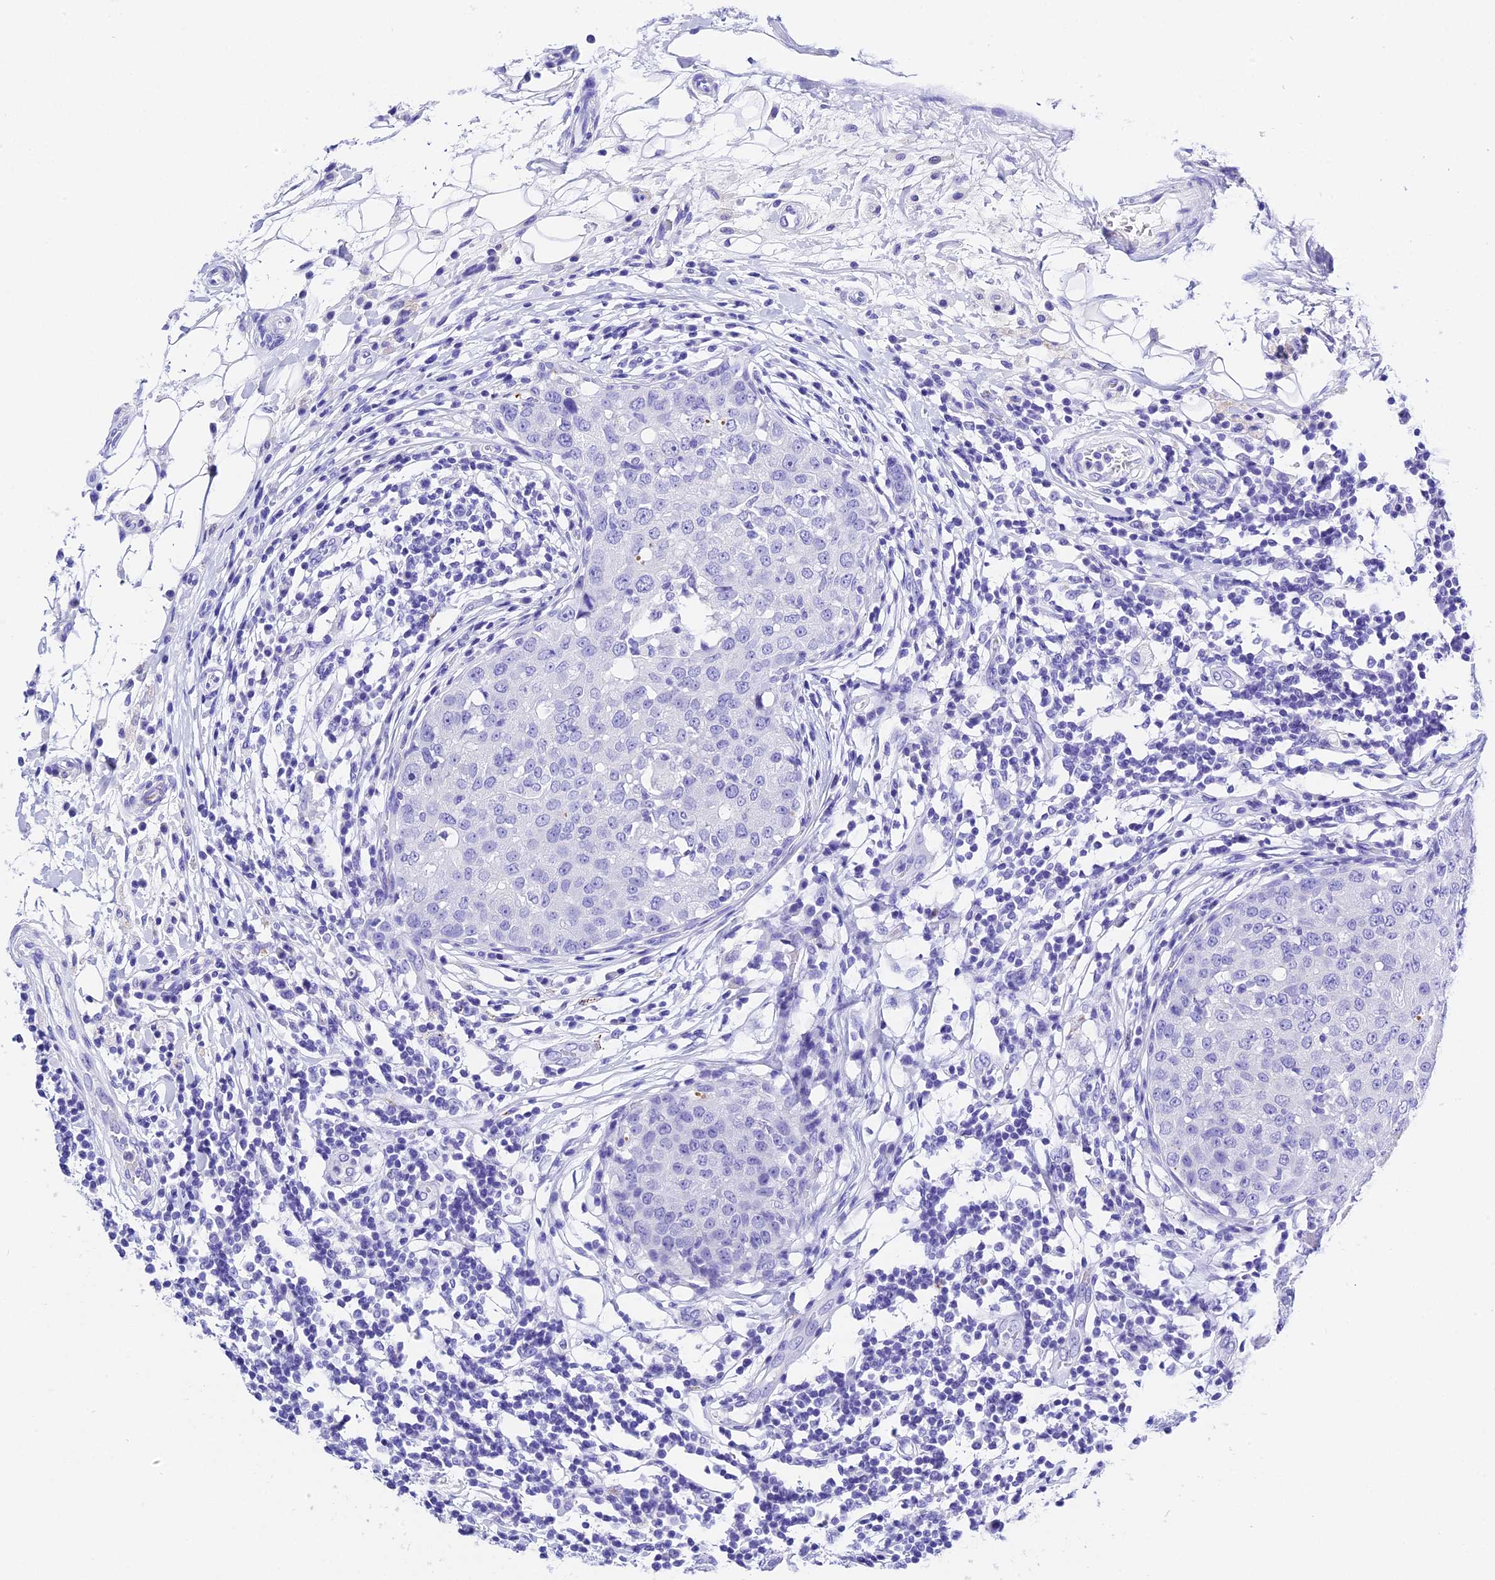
{"staining": {"intensity": "negative", "quantity": "none", "location": "none"}, "tissue": "breast cancer", "cell_type": "Tumor cells", "image_type": "cancer", "snomed": [{"axis": "morphology", "description": "Duct carcinoma"}, {"axis": "topography", "description": "Breast"}], "caption": "Breast cancer was stained to show a protein in brown. There is no significant staining in tumor cells.", "gene": "PSG11", "patient": {"sex": "female", "age": 27}}